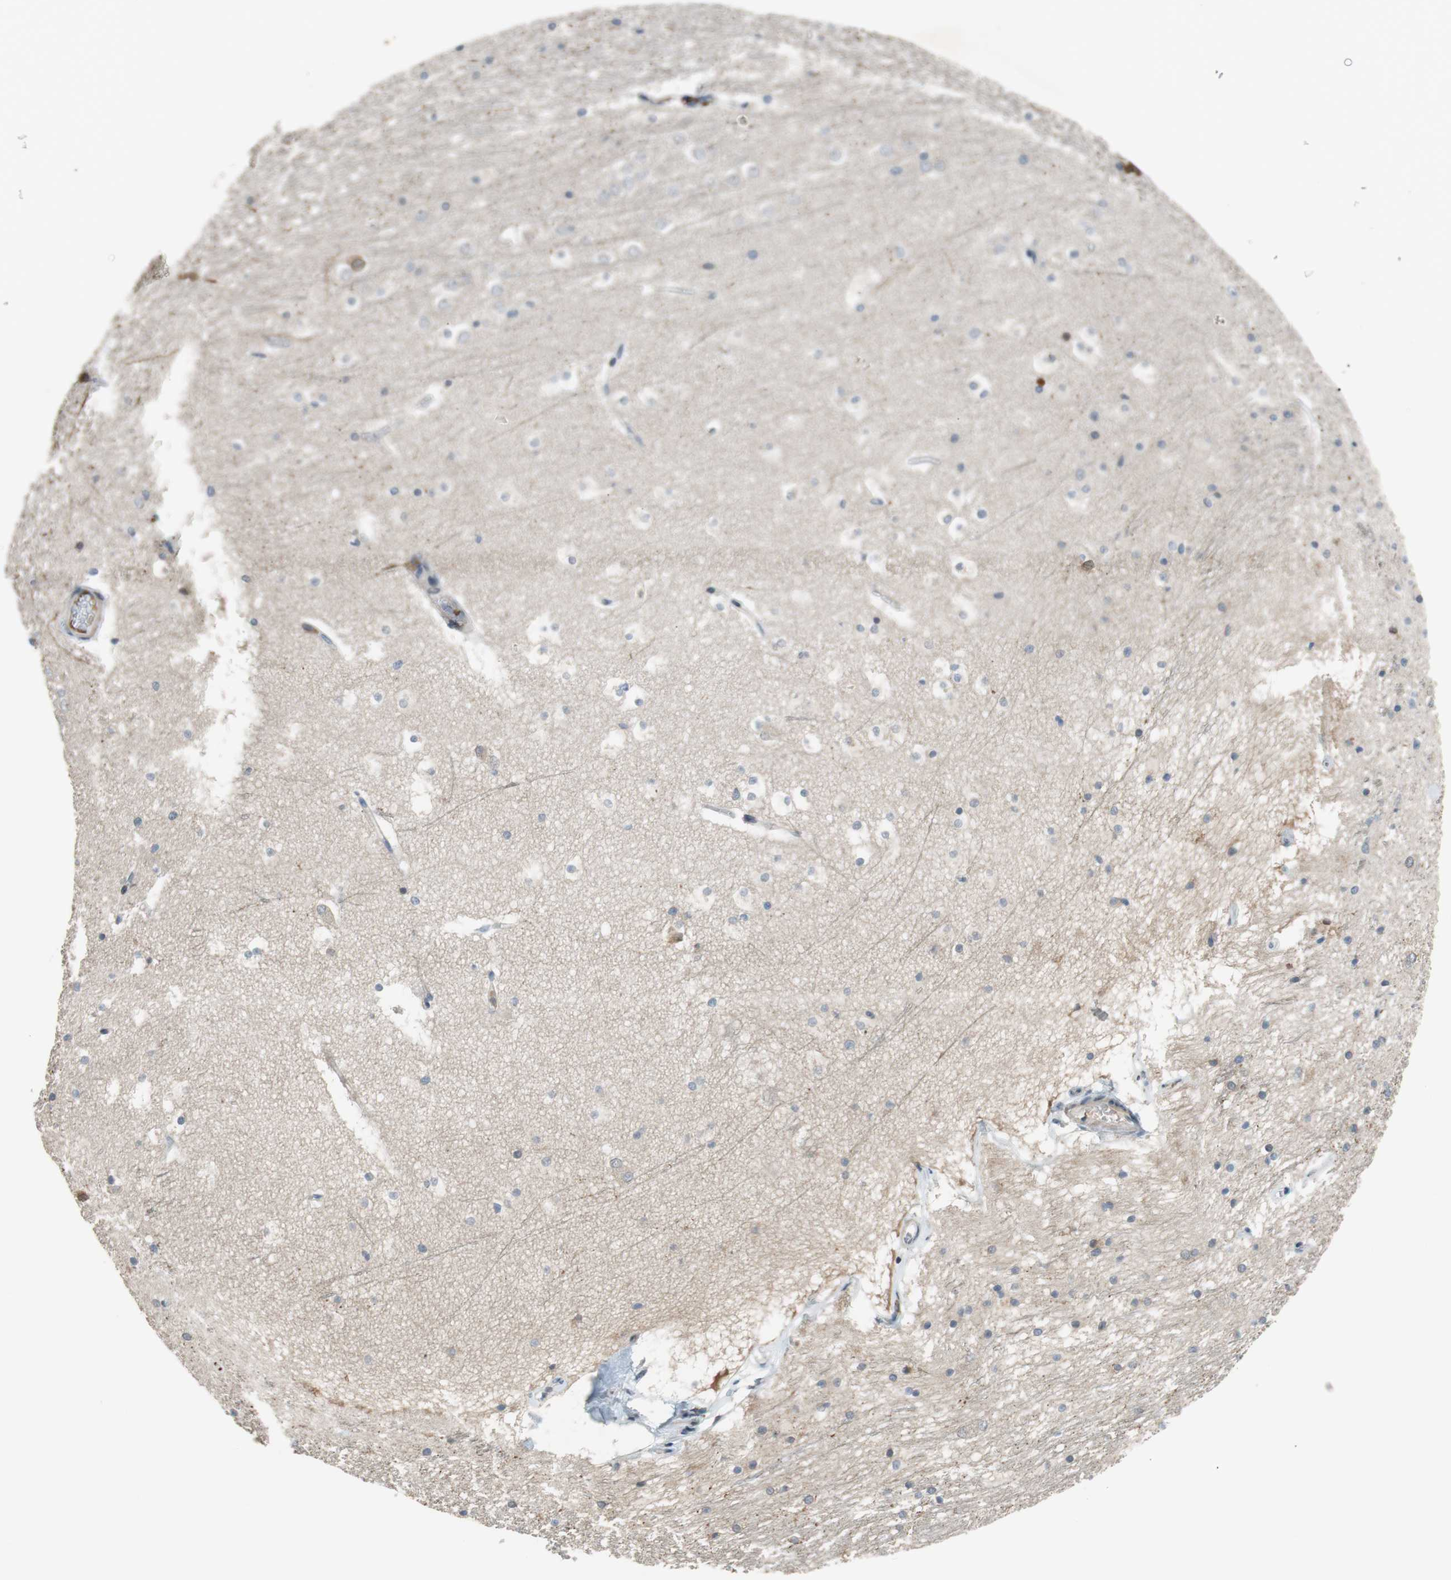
{"staining": {"intensity": "negative", "quantity": "none", "location": "none"}, "tissue": "hippocampus", "cell_type": "Glial cells", "image_type": "normal", "snomed": [{"axis": "morphology", "description": "Normal tissue, NOS"}, {"axis": "topography", "description": "Hippocampus"}], "caption": "Immunohistochemistry histopathology image of unremarkable hippocampus: human hippocampus stained with DAB demonstrates no significant protein staining in glial cells.", "gene": "C4A", "patient": {"sex": "male", "age": 45}}